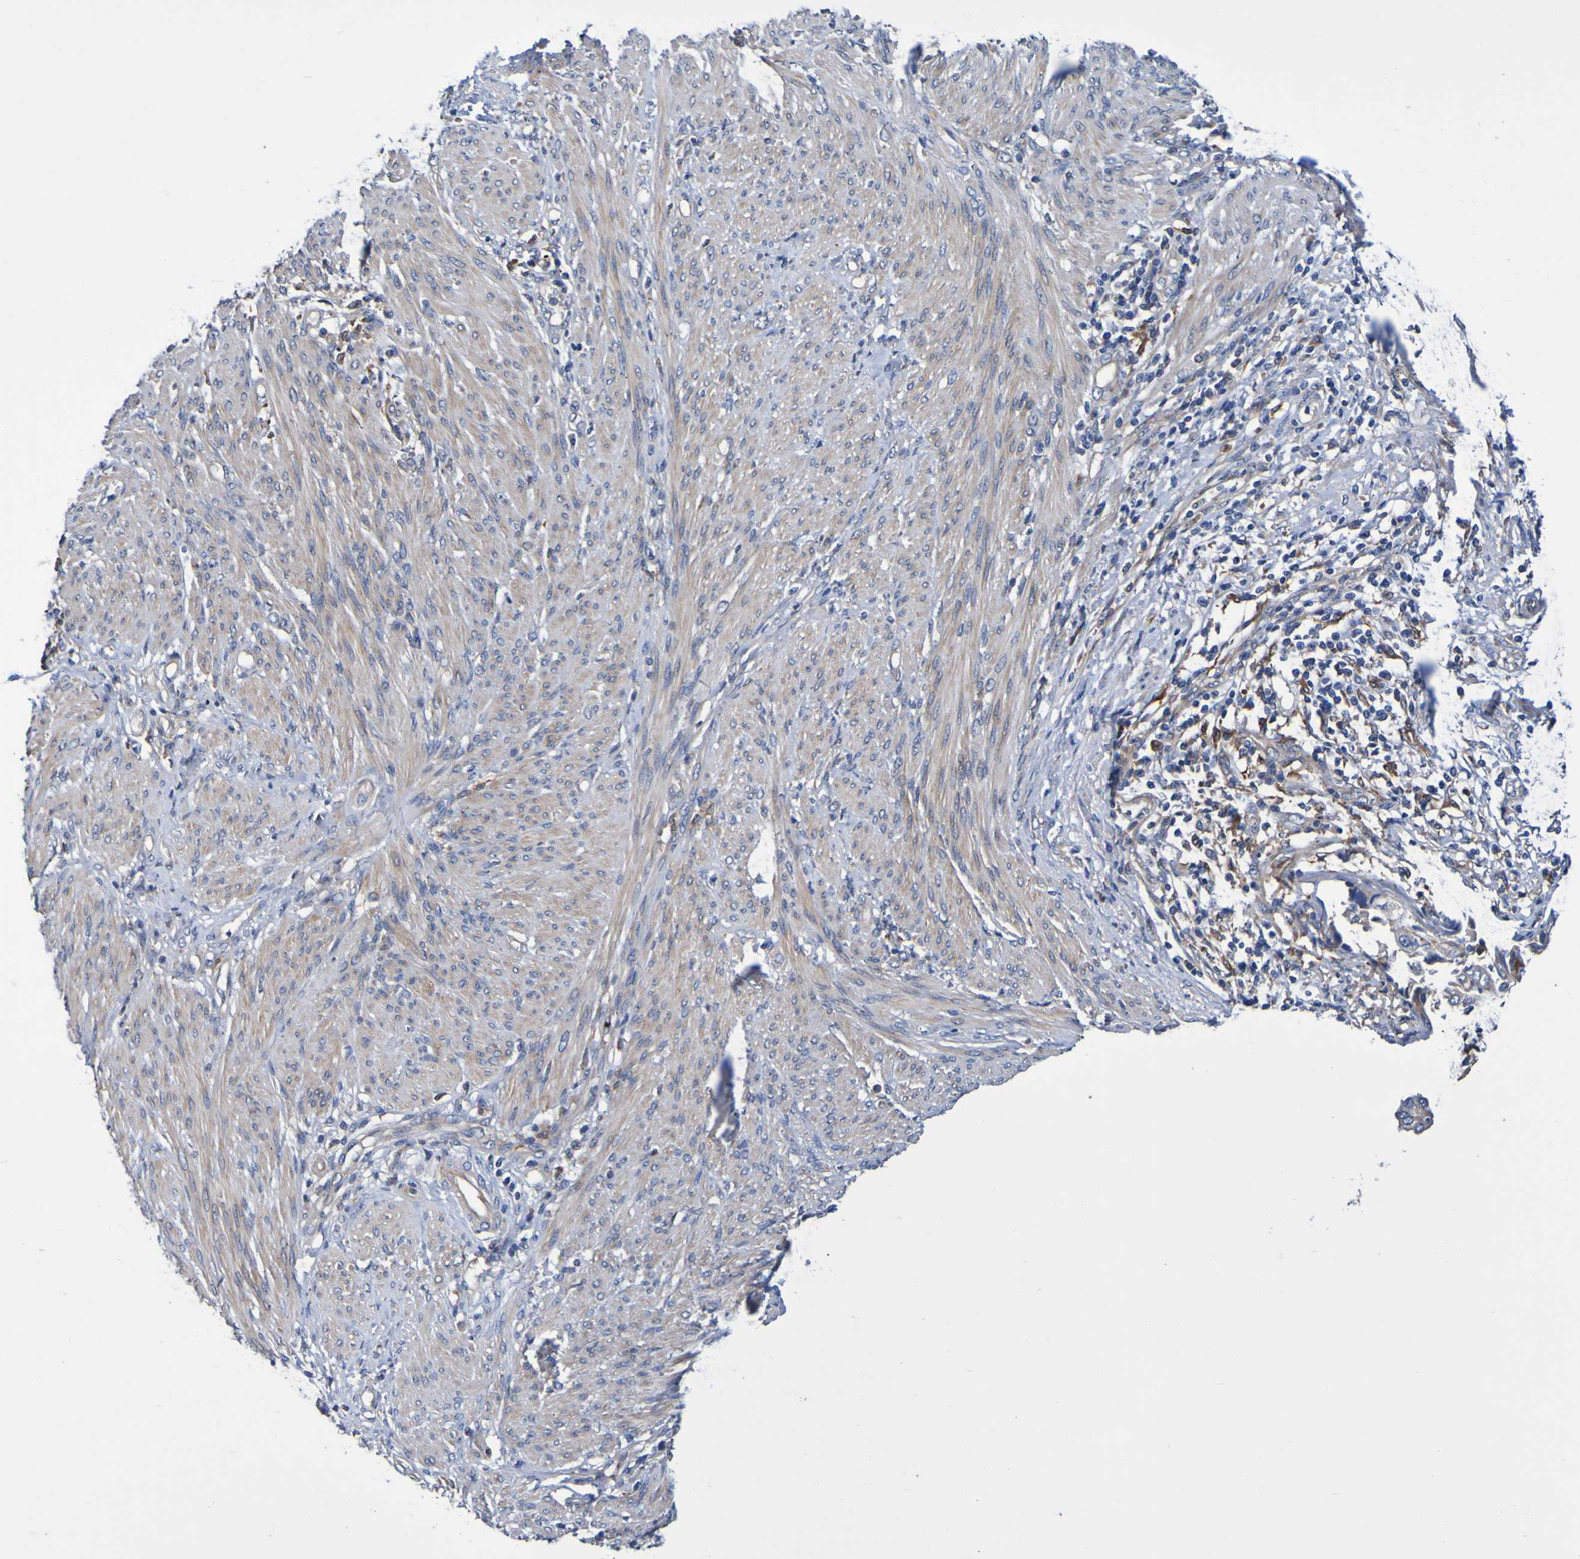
{"staining": {"intensity": "weak", "quantity": ">75%", "location": "cytoplasmic/membranous"}, "tissue": "endometrial cancer", "cell_type": "Tumor cells", "image_type": "cancer", "snomed": [{"axis": "morphology", "description": "Adenocarcinoma, NOS"}, {"axis": "topography", "description": "Endometrium"}], "caption": "Endometrial cancer (adenocarcinoma) tissue shows weak cytoplasmic/membranous positivity in approximately >75% of tumor cells, visualized by immunohistochemistry.", "gene": "METAP2", "patient": {"sex": "female", "age": 85}}